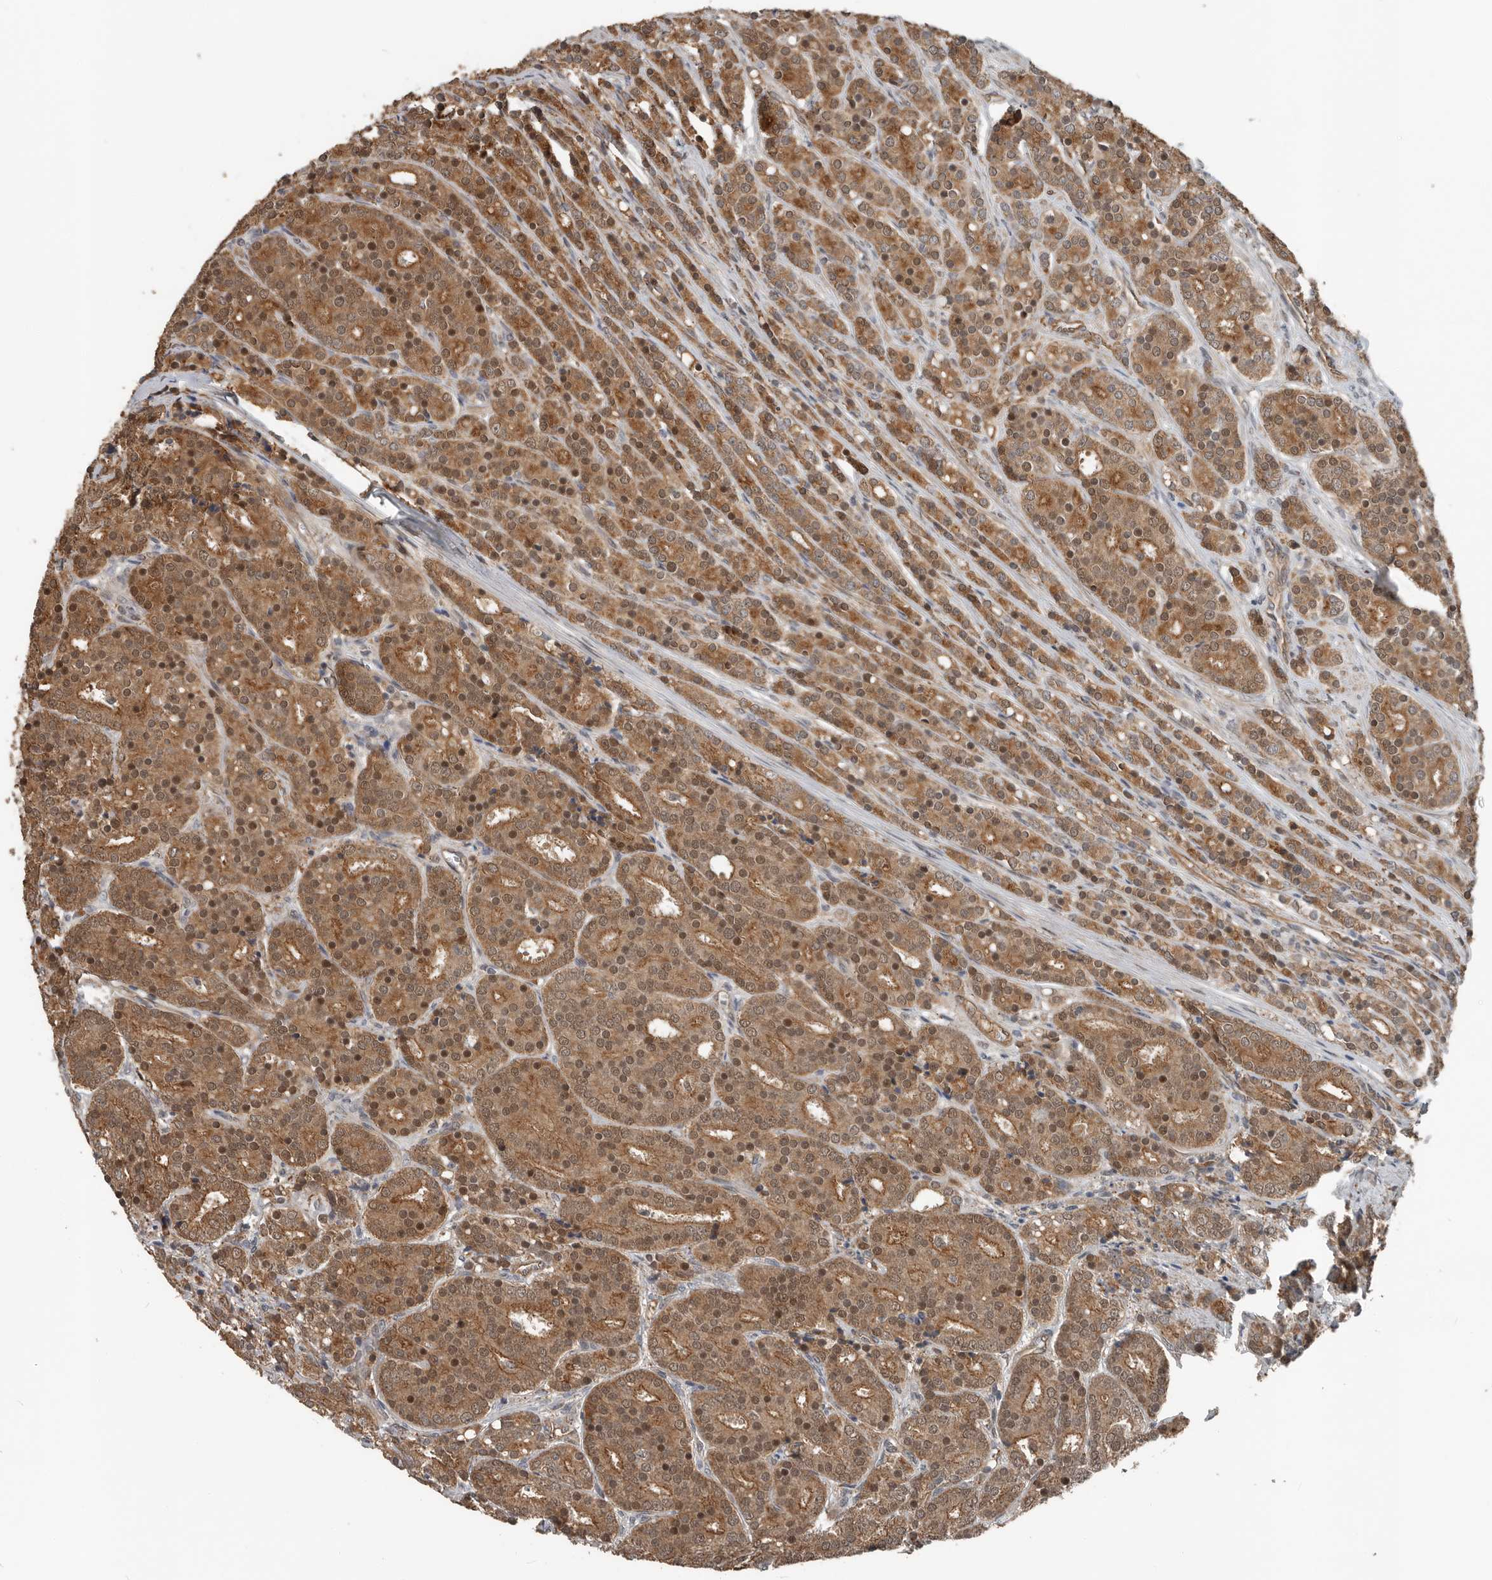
{"staining": {"intensity": "moderate", "quantity": ">75%", "location": "cytoplasmic/membranous,nuclear"}, "tissue": "prostate cancer", "cell_type": "Tumor cells", "image_type": "cancer", "snomed": [{"axis": "morphology", "description": "Adenocarcinoma, High grade"}, {"axis": "topography", "description": "Prostate"}], "caption": "Prostate high-grade adenocarcinoma stained with a brown dye displays moderate cytoplasmic/membranous and nuclear positive positivity in approximately >75% of tumor cells.", "gene": "YOD1", "patient": {"sex": "male", "age": 62}}